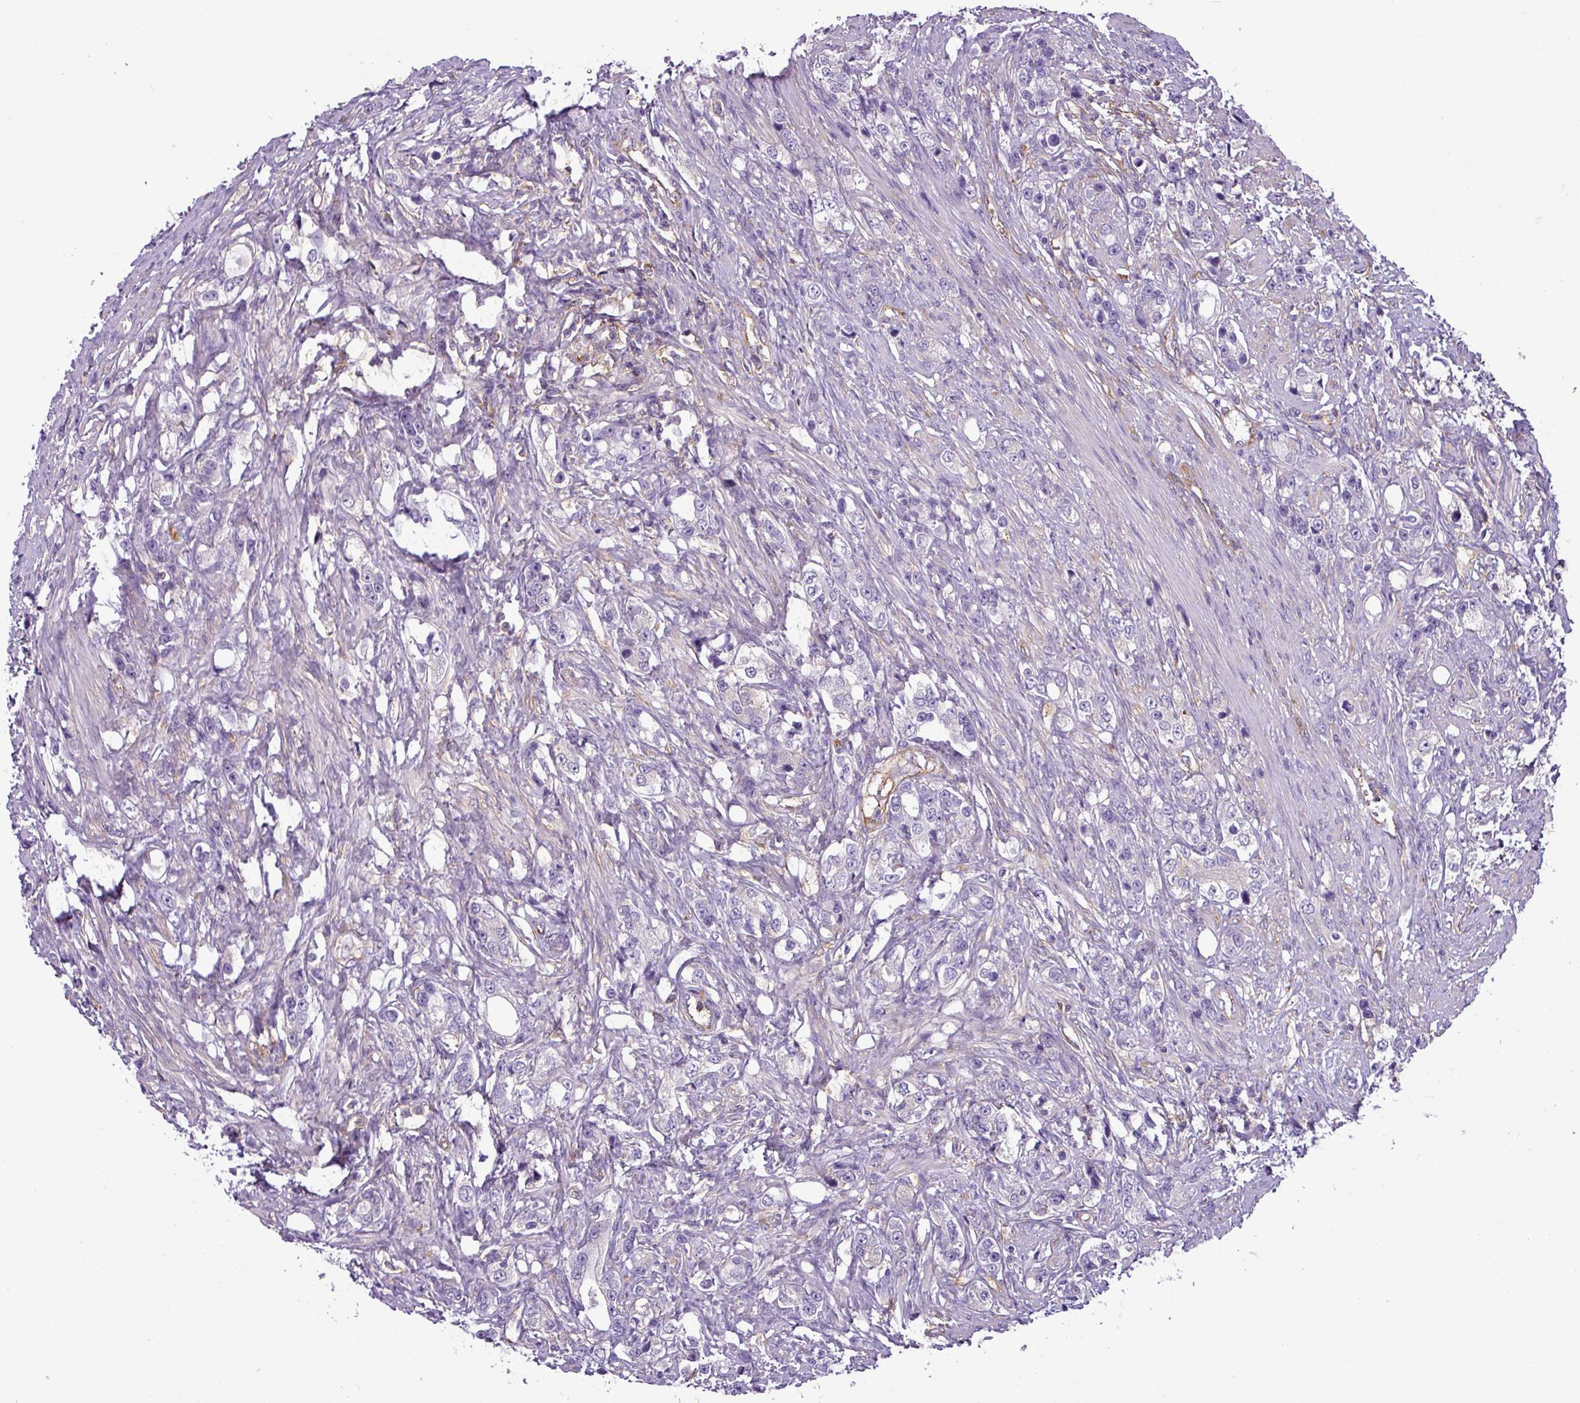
{"staining": {"intensity": "negative", "quantity": "none", "location": "none"}, "tissue": "prostate cancer", "cell_type": "Tumor cells", "image_type": "cancer", "snomed": [{"axis": "morphology", "description": "Adenocarcinoma, High grade"}, {"axis": "topography", "description": "Prostate"}], "caption": "A high-resolution histopathology image shows immunohistochemistry staining of prostate cancer (high-grade adenocarcinoma), which shows no significant expression in tumor cells.", "gene": "XNDC1N", "patient": {"sex": "male", "age": 63}}